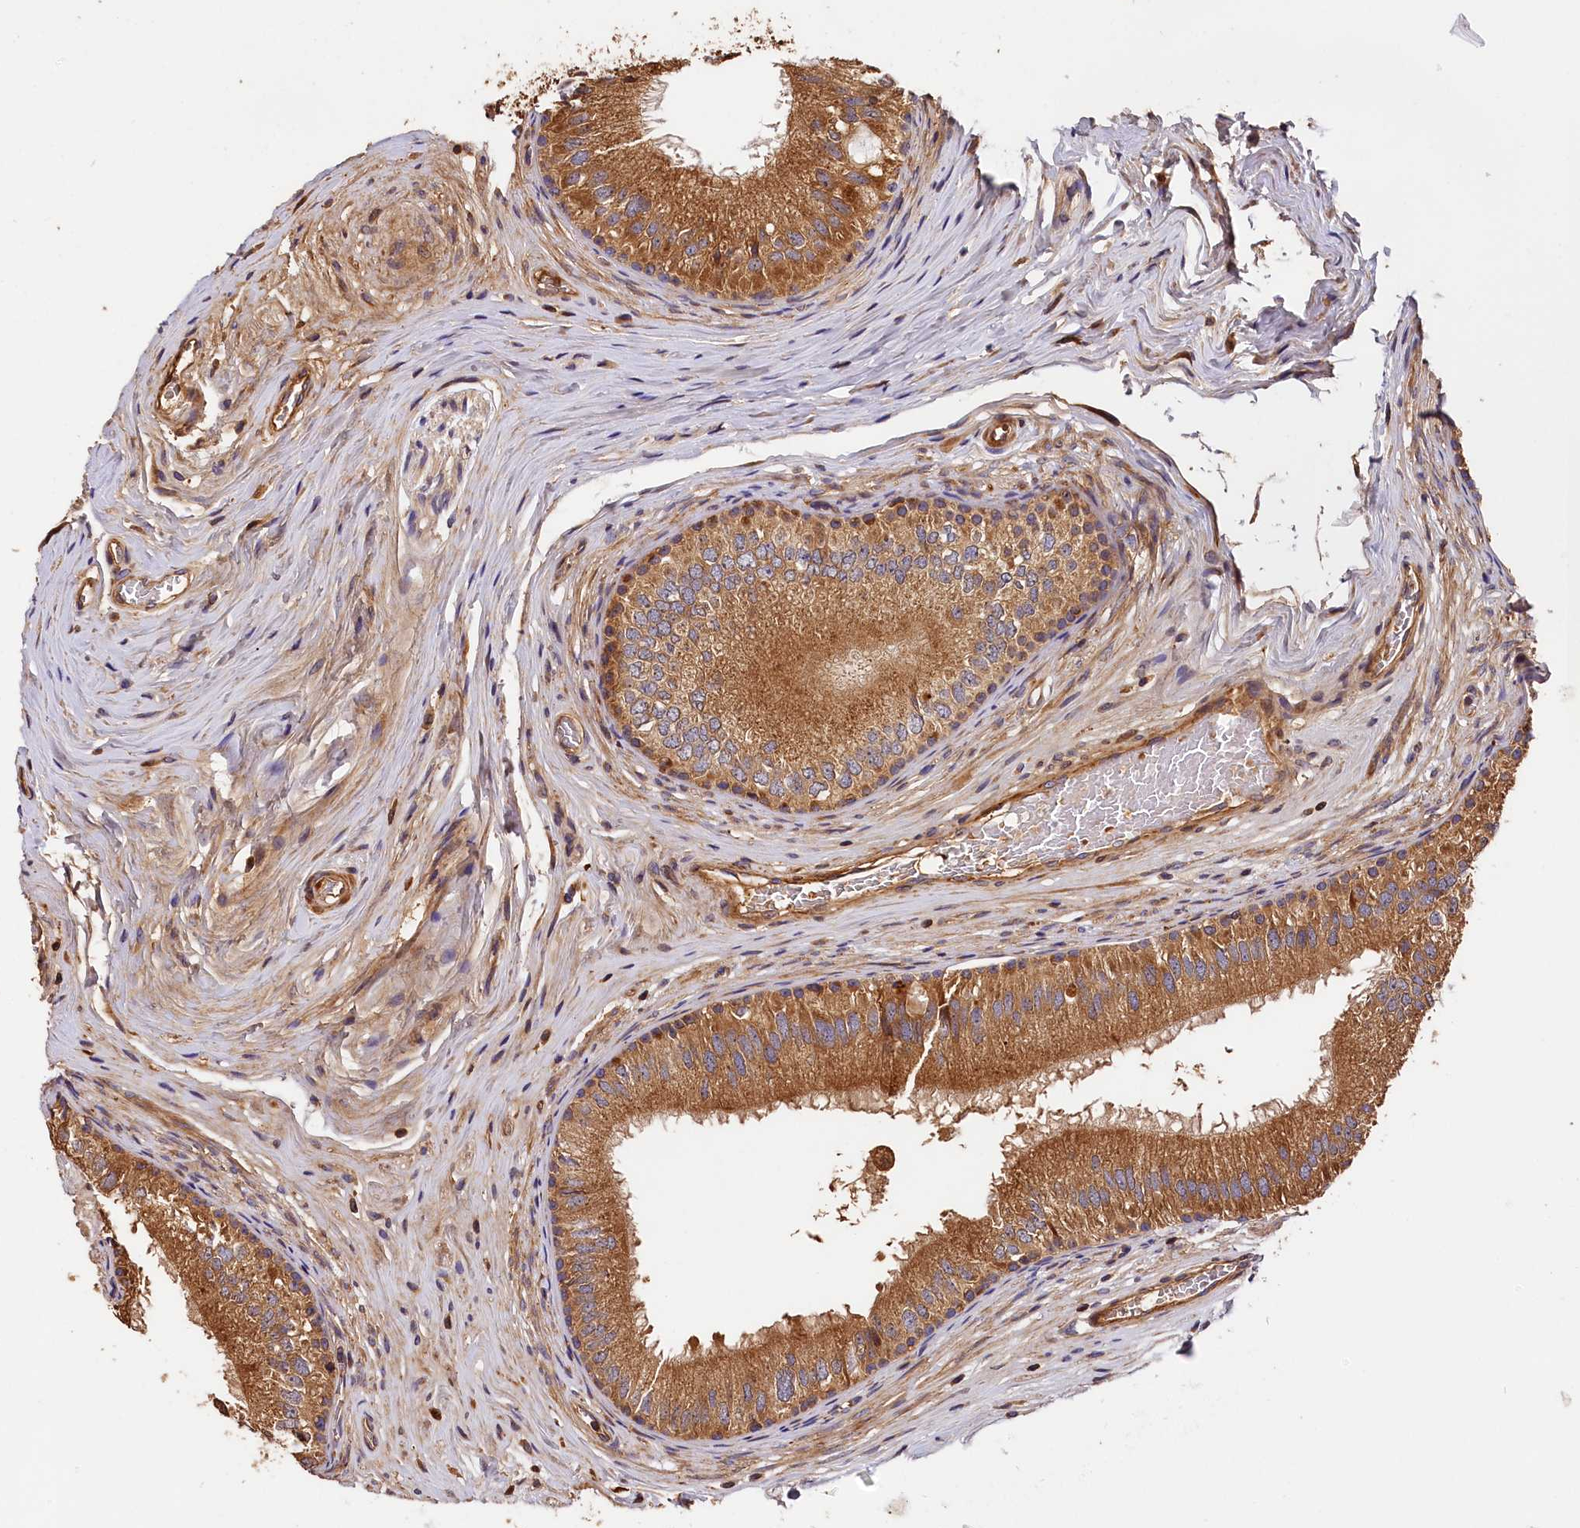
{"staining": {"intensity": "moderate", "quantity": ">75%", "location": "cytoplasmic/membranous"}, "tissue": "epididymis", "cell_type": "Glandular cells", "image_type": "normal", "snomed": [{"axis": "morphology", "description": "Normal tissue, NOS"}, {"axis": "topography", "description": "Epididymis"}], "caption": "An IHC micrograph of unremarkable tissue is shown. Protein staining in brown labels moderate cytoplasmic/membranous positivity in epididymis within glandular cells.", "gene": "HMOX2", "patient": {"sex": "male", "age": 33}}